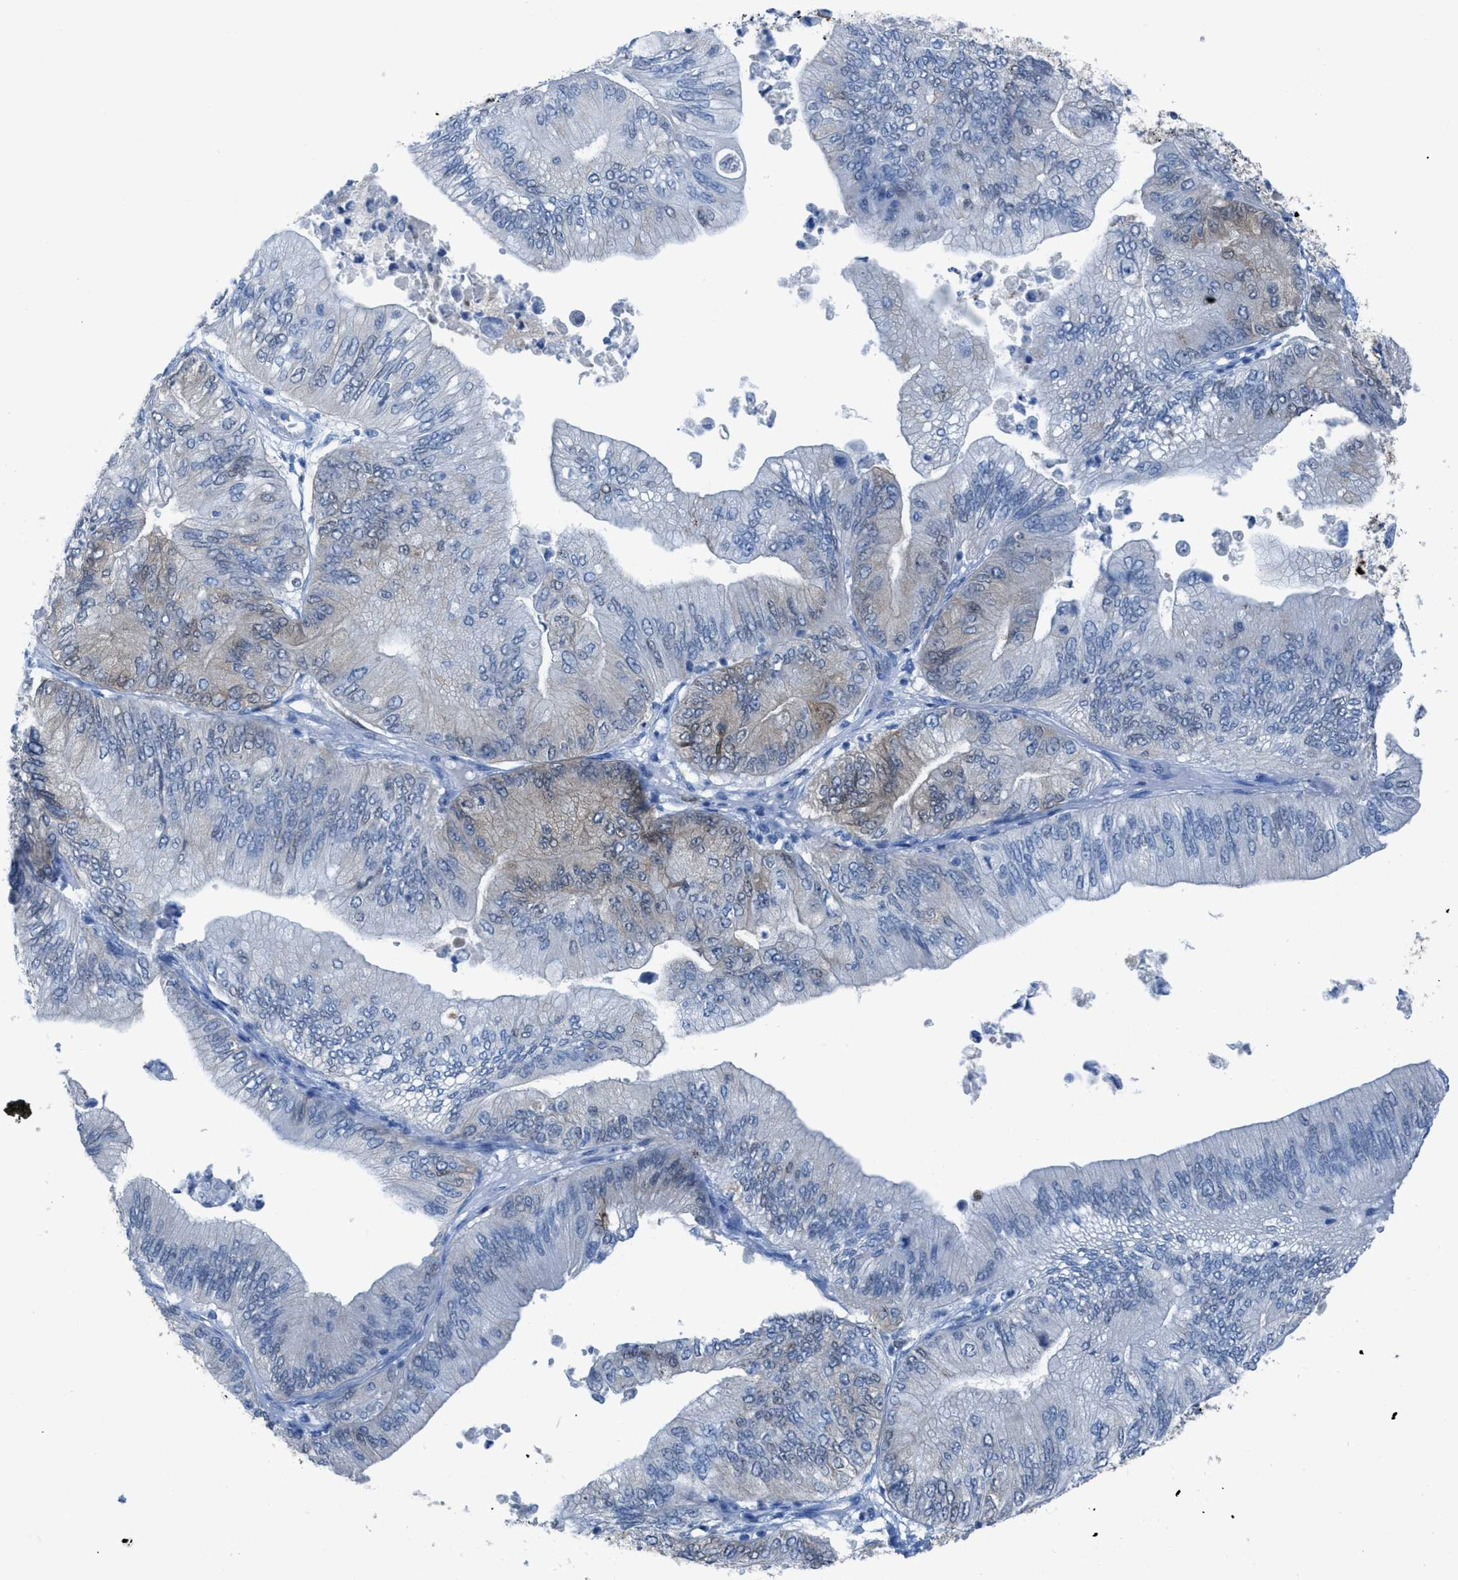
{"staining": {"intensity": "weak", "quantity": "<25%", "location": "cytoplasmic/membranous"}, "tissue": "ovarian cancer", "cell_type": "Tumor cells", "image_type": "cancer", "snomed": [{"axis": "morphology", "description": "Cystadenocarcinoma, mucinous, NOS"}, {"axis": "topography", "description": "Ovary"}], "caption": "DAB (3,3'-diaminobenzidine) immunohistochemical staining of human ovarian cancer (mucinous cystadenocarcinoma) demonstrates no significant expression in tumor cells.", "gene": "CDKN2A", "patient": {"sex": "female", "age": 61}}